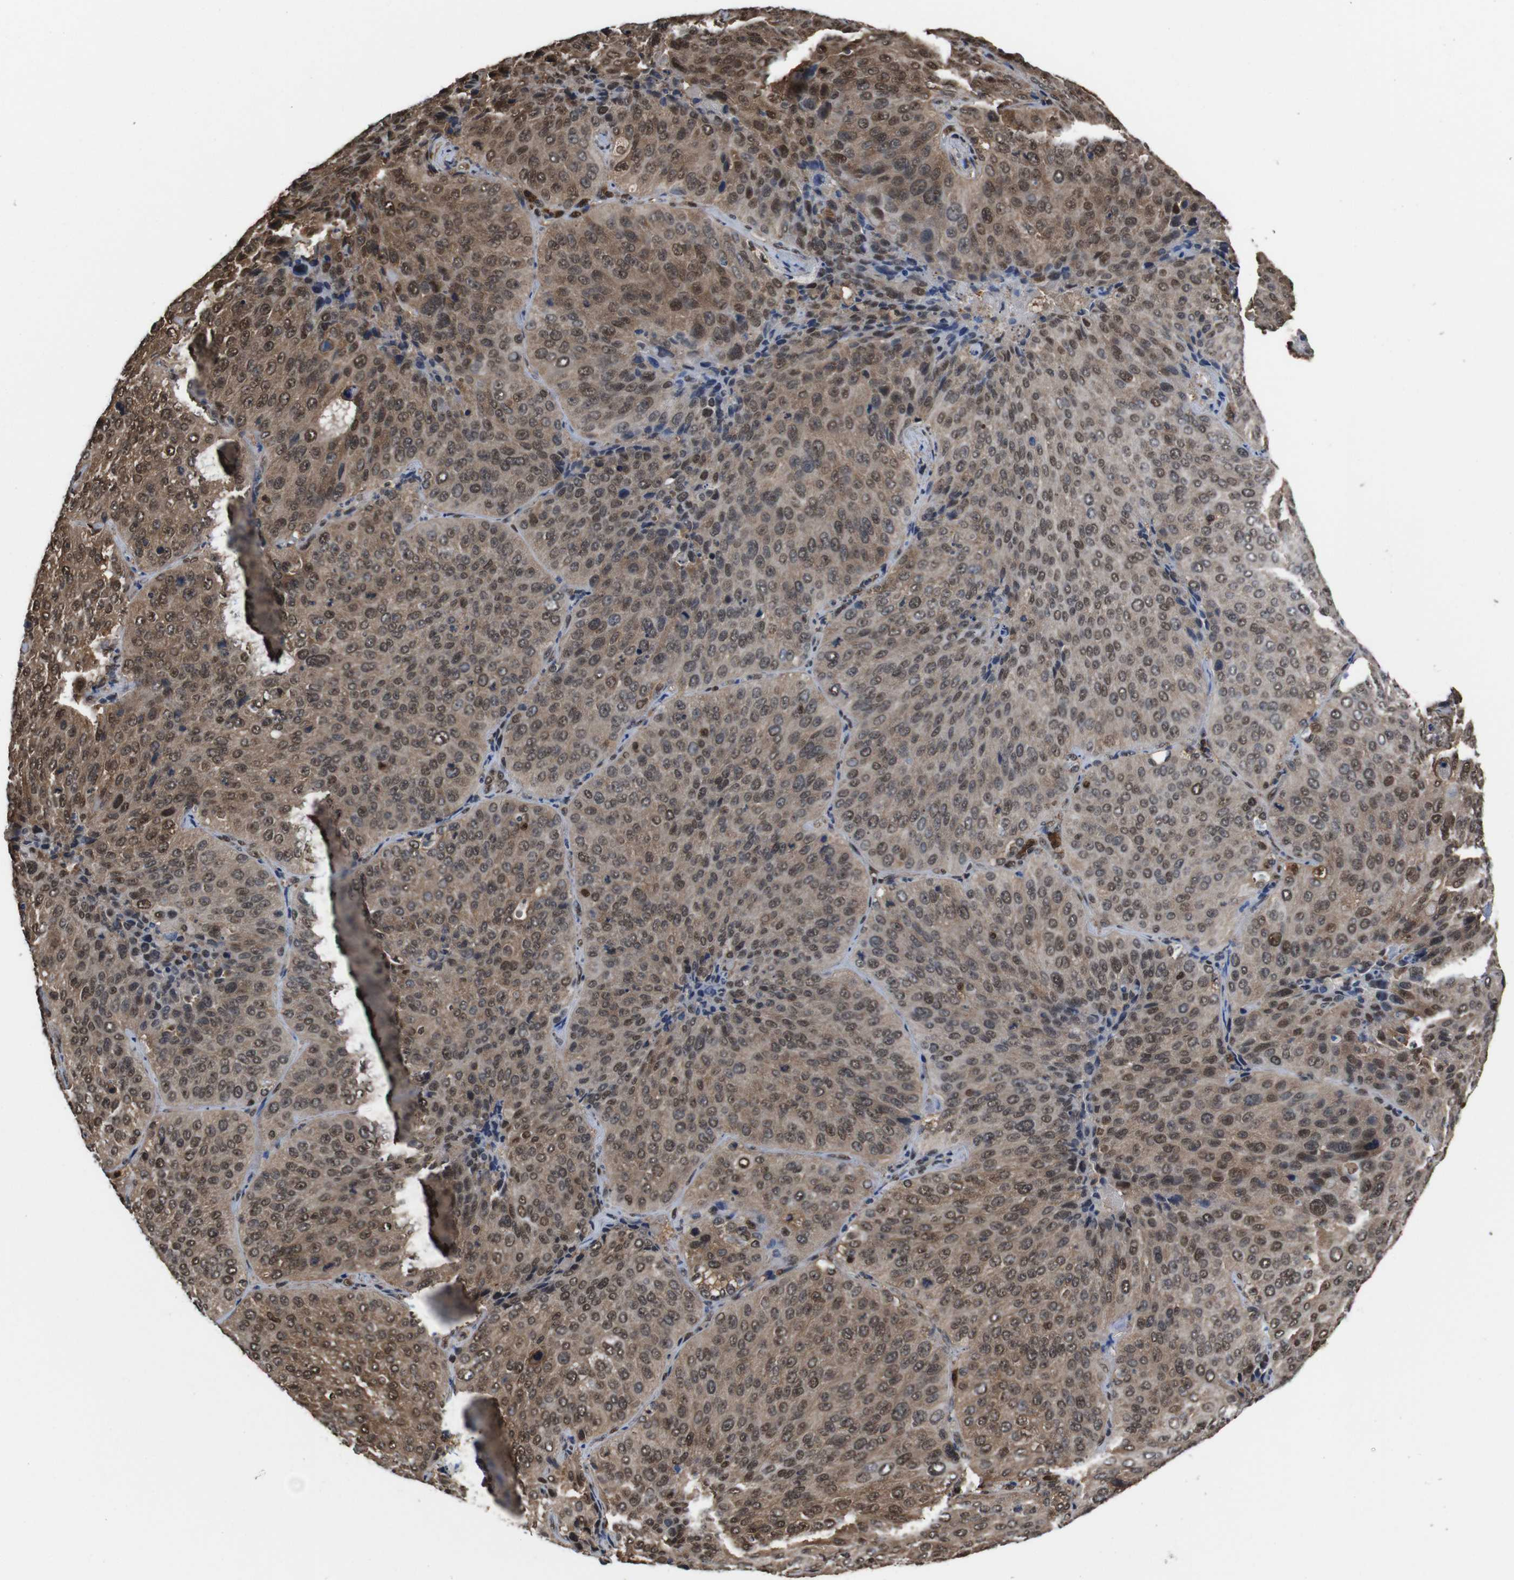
{"staining": {"intensity": "moderate", "quantity": ">75%", "location": "cytoplasmic/membranous,nuclear"}, "tissue": "lung cancer", "cell_type": "Tumor cells", "image_type": "cancer", "snomed": [{"axis": "morphology", "description": "Squamous cell carcinoma, NOS"}, {"axis": "topography", "description": "Lung"}], "caption": "Moderate cytoplasmic/membranous and nuclear protein positivity is identified in approximately >75% of tumor cells in lung cancer.", "gene": "VCP", "patient": {"sex": "male", "age": 54}}